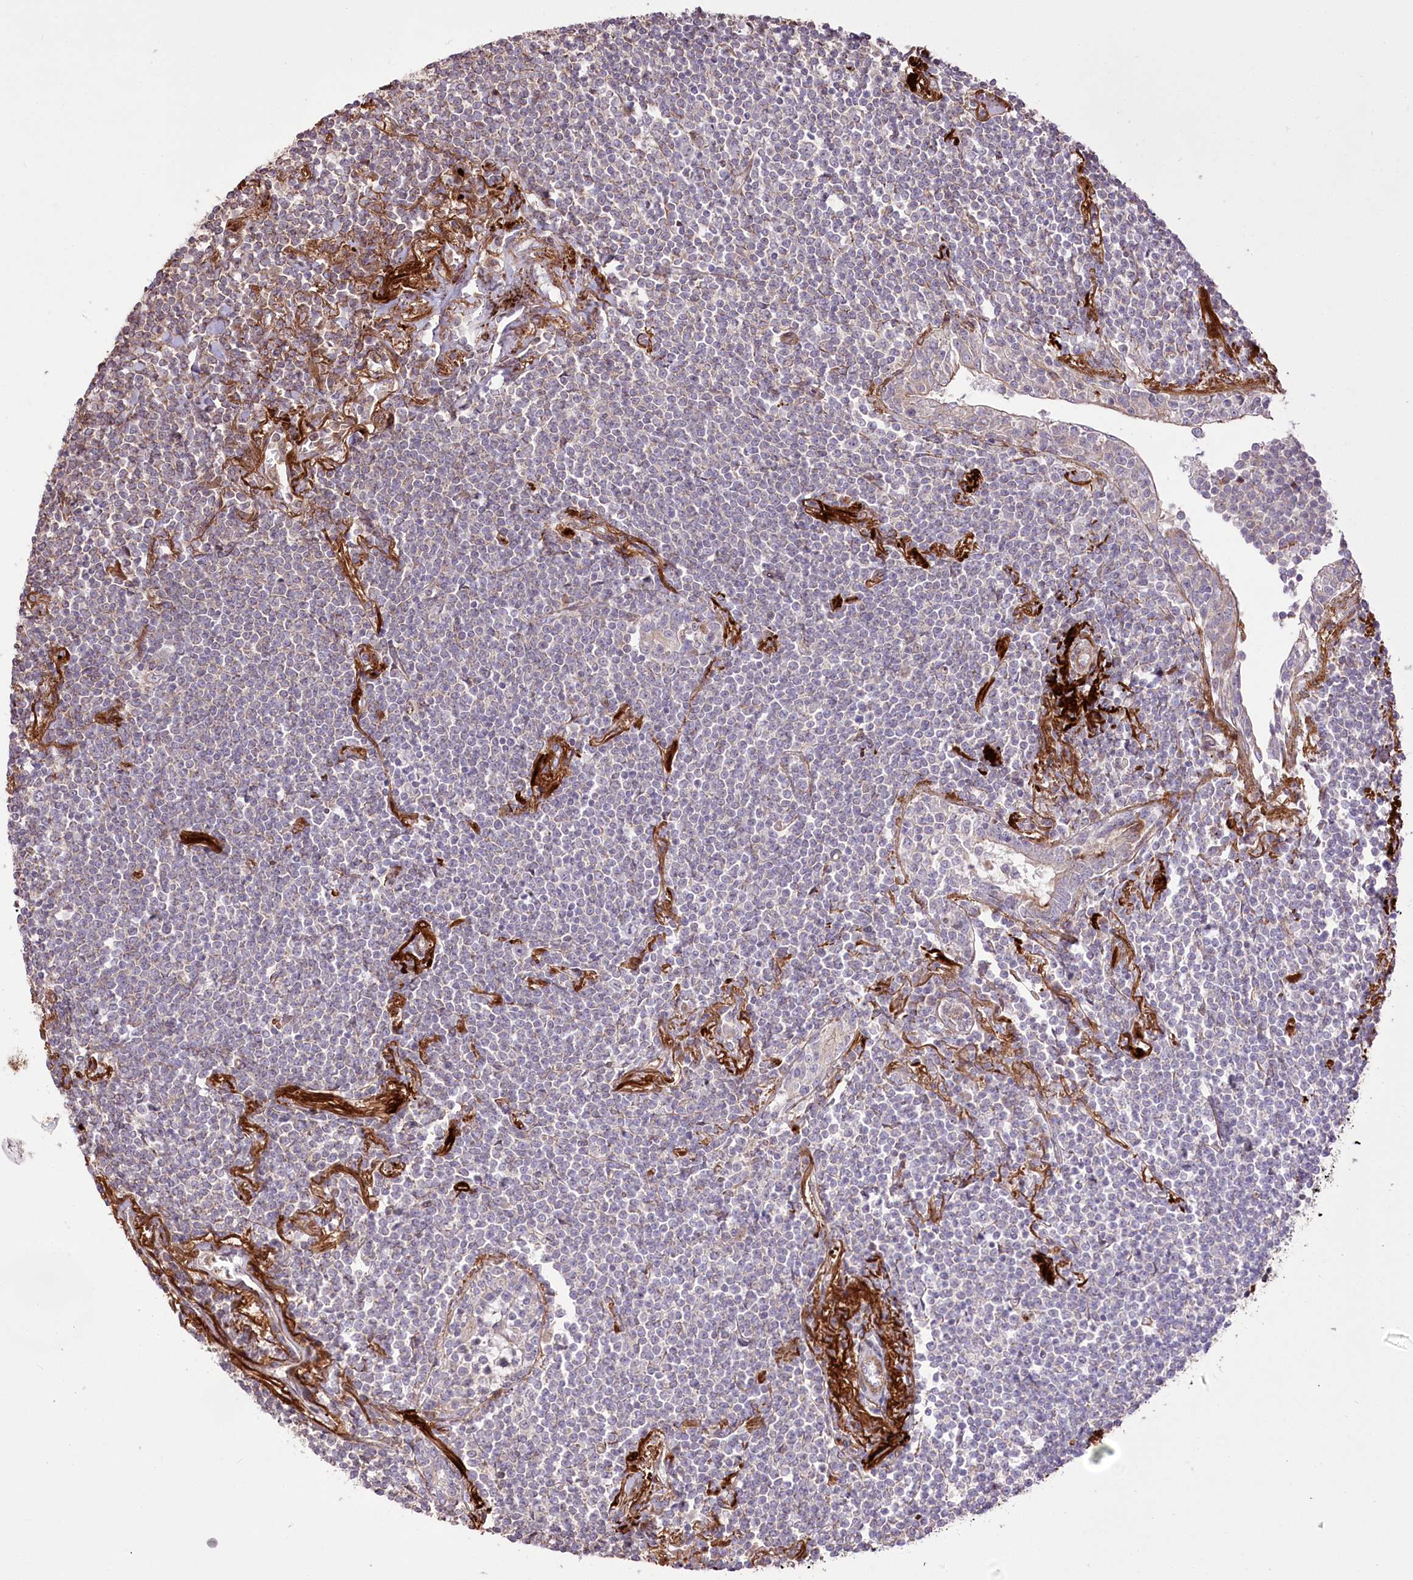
{"staining": {"intensity": "negative", "quantity": "none", "location": "none"}, "tissue": "lymphoma", "cell_type": "Tumor cells", "image_type": "cancer", "snomed": [{"axis": "morphology", "description": "Malignant lymphoma, non-Hodgkin's type, Low grade"}, {"axis": "topography", "description": "Lung"}], "caption": "A histopathology image of malignant lymphoma, non-Hodgkin's type (low-grade) stained for a protein displays no brown staining in tumor cells.", "gene": "RNF24", "patient": {"sex": "female", "age": 71}}